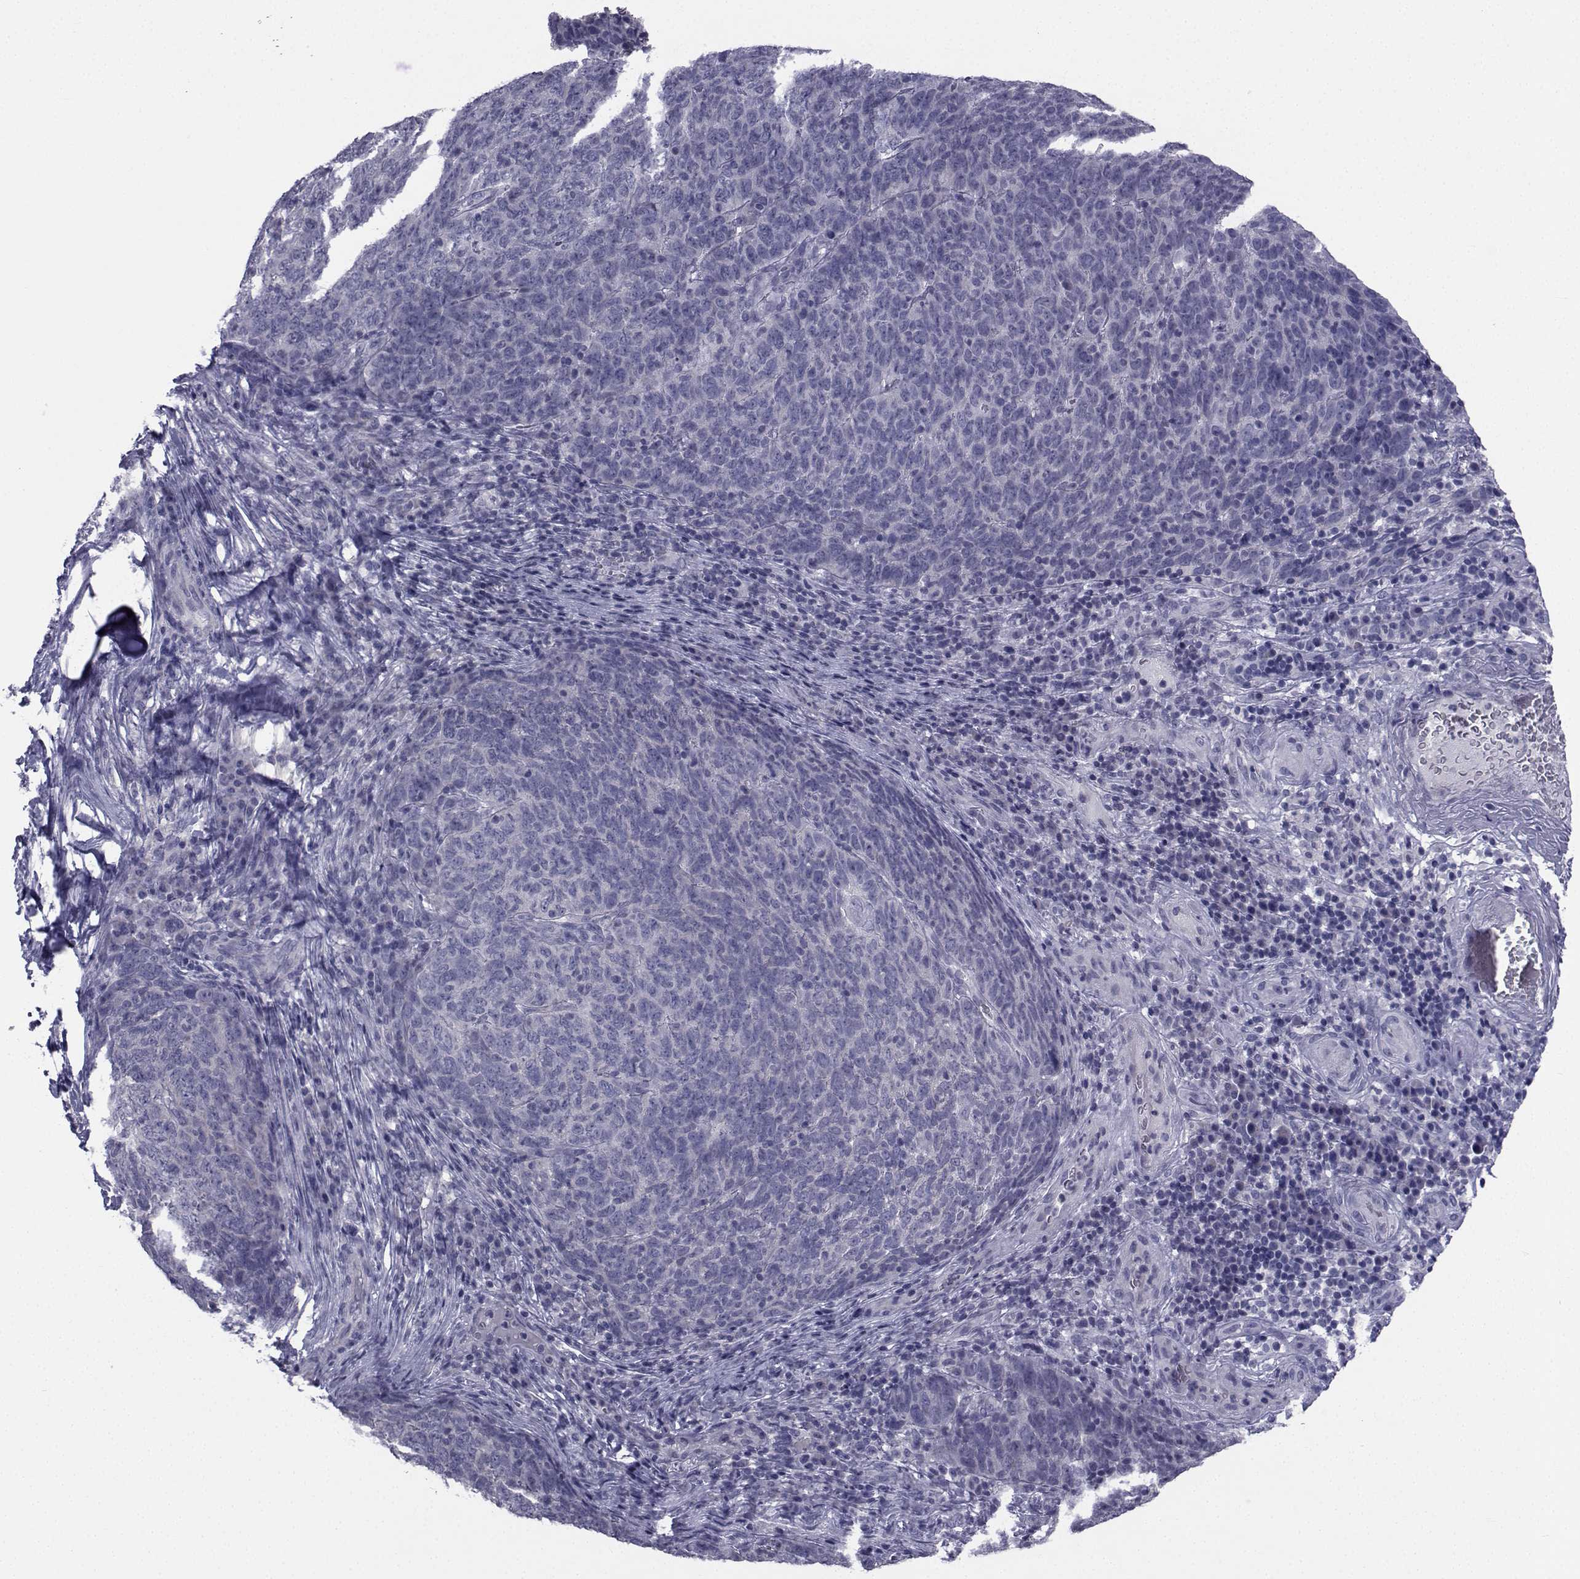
{"staining": {"intensity": "negative", "quantity": "none", "location": "none"}, "tissue": "skin cancer", "cell_type": "Tumor cells", "image_type": "cancer", "snomed": [{"axis": "morphology", "description": "Squamous cell carcinoma, NOS"}, {"axis": "topography", "description": "Skin"}, {"axis": "topography", "description": "Anal"}], "caption": "A histopathology image of skin cancer stained for a protein displays no brown staining in tumor cells.", "gene": "CHRNA1", "patient": {"sex": "female", "age": 51}}